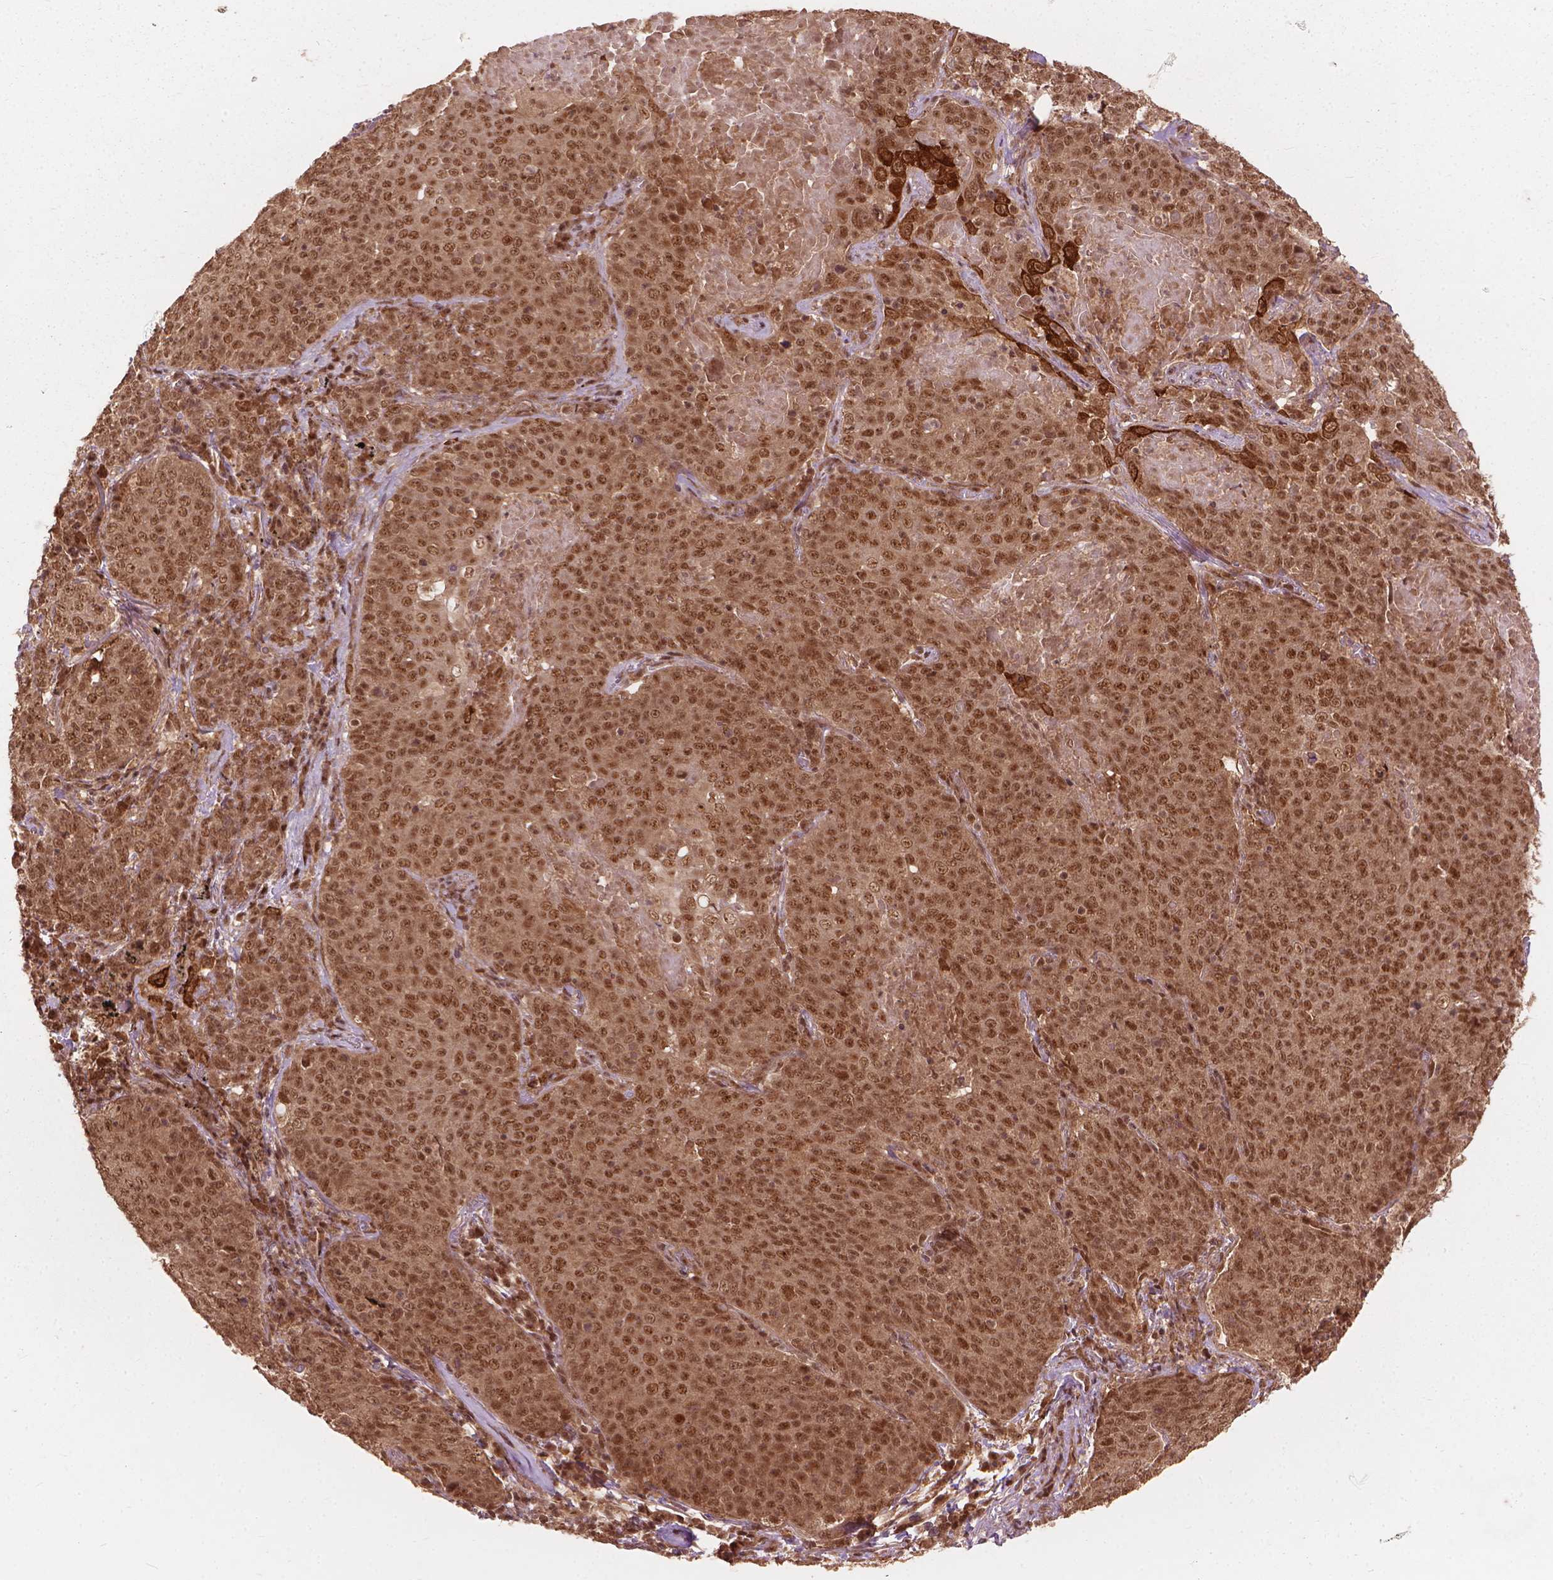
{"staining": {"intensity": "moderate", "quantity": ">75%", "location": "cytoplasmic/membranous,nuclear"}, "tissue": "lung cancer", "cell_type": "Tumor cells", "image_type": "cancer", "snomed": [{"axis": "morphology", "description": "Squamous cell carcinoma, NOS"}, {"axis": "topography", "description": "Lung"}], "caption": "Tumor cells exhibit moderate cytoplasmic/membranous and nuclear staining in approximately >75% of cells in lung cancer (squamous cell carcinoma).", "gene": "SSU72", "patient": {"sex": "male", "age": 82}}